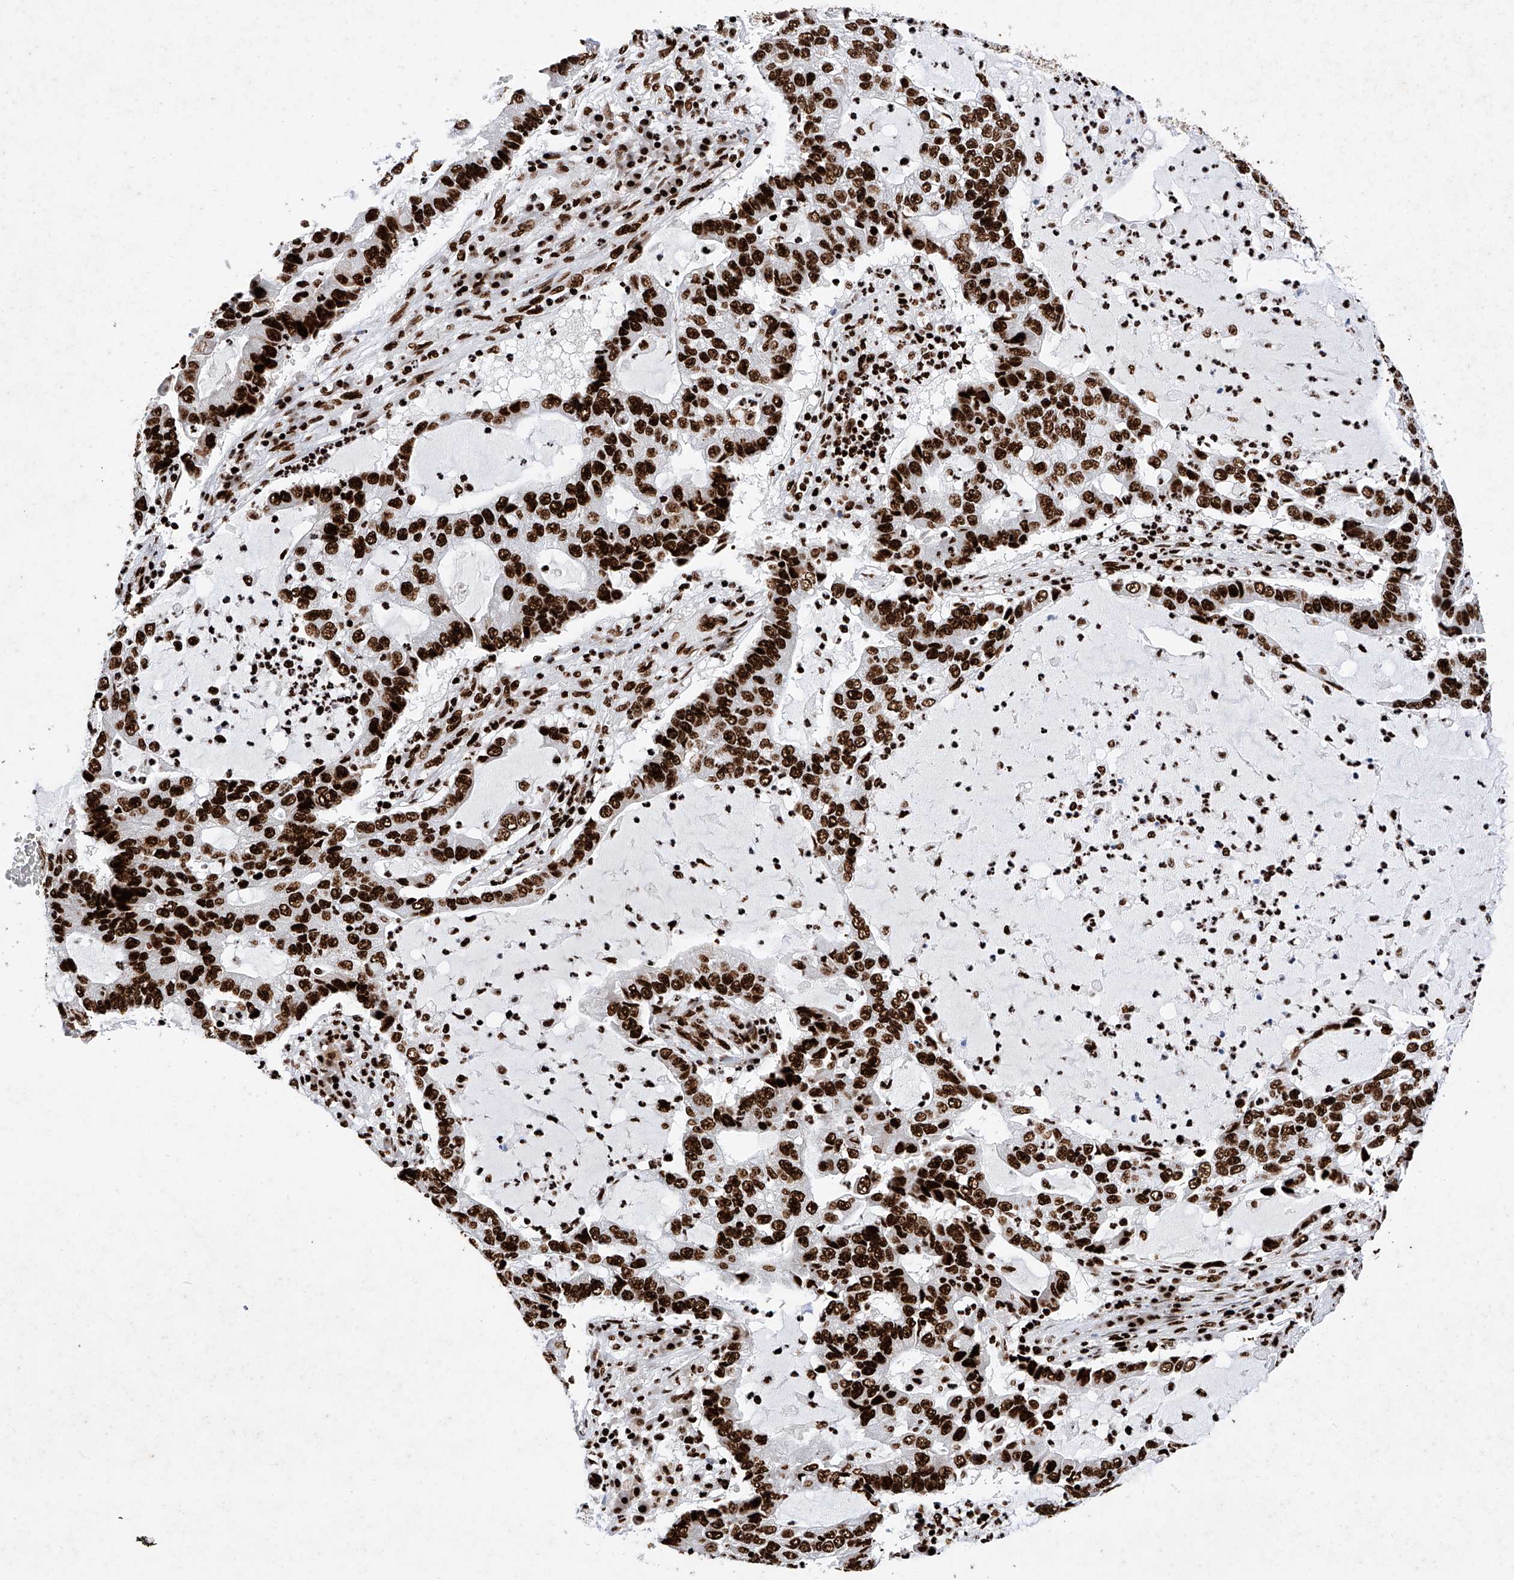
{"staining": {"intensity": "strong", "quantity": ">75%", "location": "nuclear"}, "tissue": "lung cancer", "cell_type": "Tumor cells", "image_type": "cancer", "snomed": [{"axis": "morphology", "description": "Adenocarcinoma, NOS"}, {"axis": "topography", "description": "Lung"}], "caption": "A photomicrograph of human adenocarcinoma (lung) stained for a protein displays strong nuclear brown staining in tumor cells.", "gene": "SRSF6", "patient": {"sex": "female", "age": 51}}